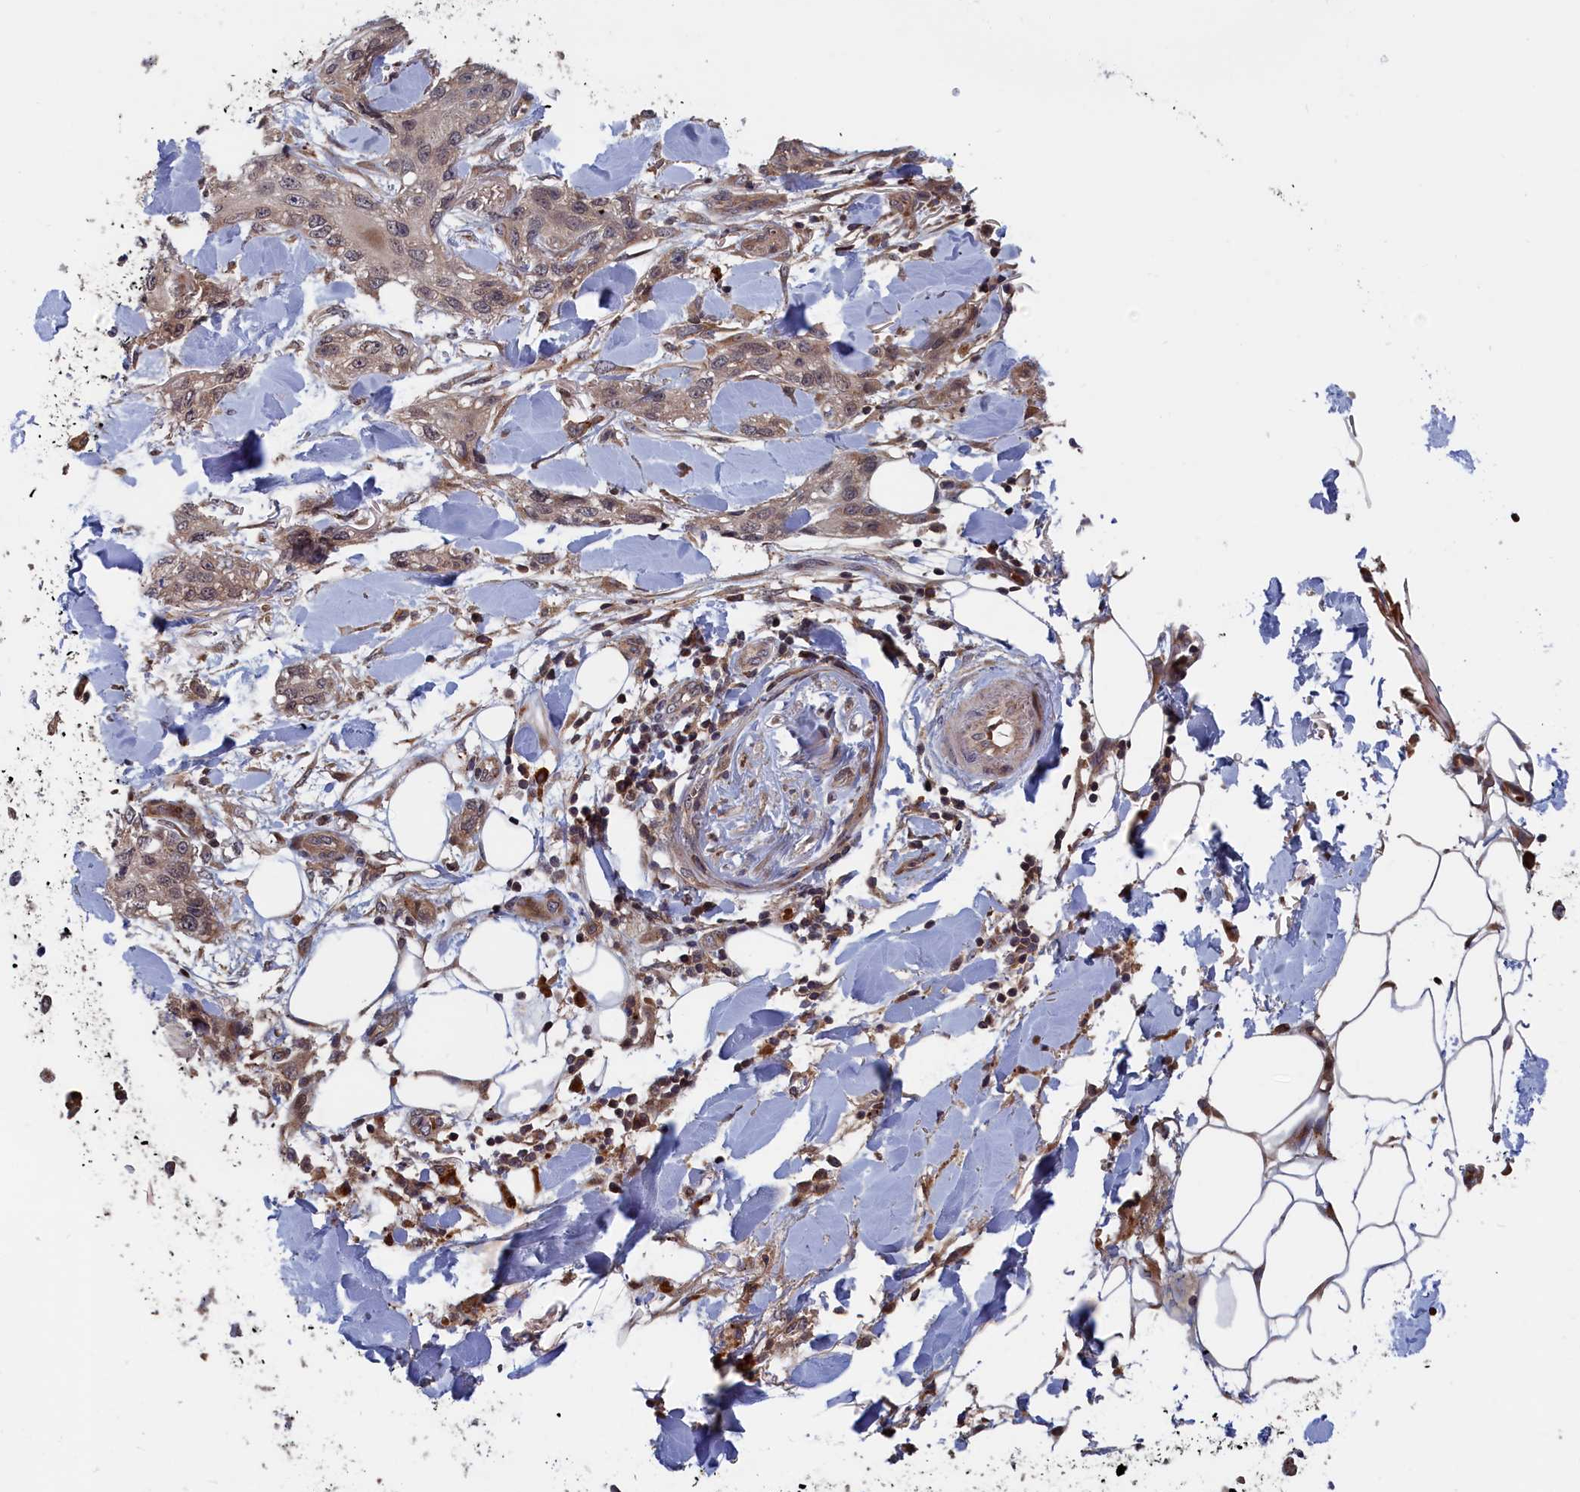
{"staining": {"intensity": "weak", "quantity": "<25%", "location": "cytoplasmic/membranous"}, "tissue": "skin cancer", "cell_type": "Tumor cells", "image_type": "cancer", "snomed": [{"axis": "morphology", "description": "Normal tissue, NOS"}, {"axis": "morphology", "description": "Squamous cell carcinoma, NOS"}, {"axis": "topography", "description": "Skin"}], "caption": "Immunohistochemical staining of skin squamous cell carcinoma displays no significant positivity in tumor cells. (Brightfield microscopy of DAB (3,3'-diaminobenzidine) immunohistochemistry (IHC) at high magnification).", "gene": "TRAPPC2L", "patient": {"sex": "male", "age": 72}}